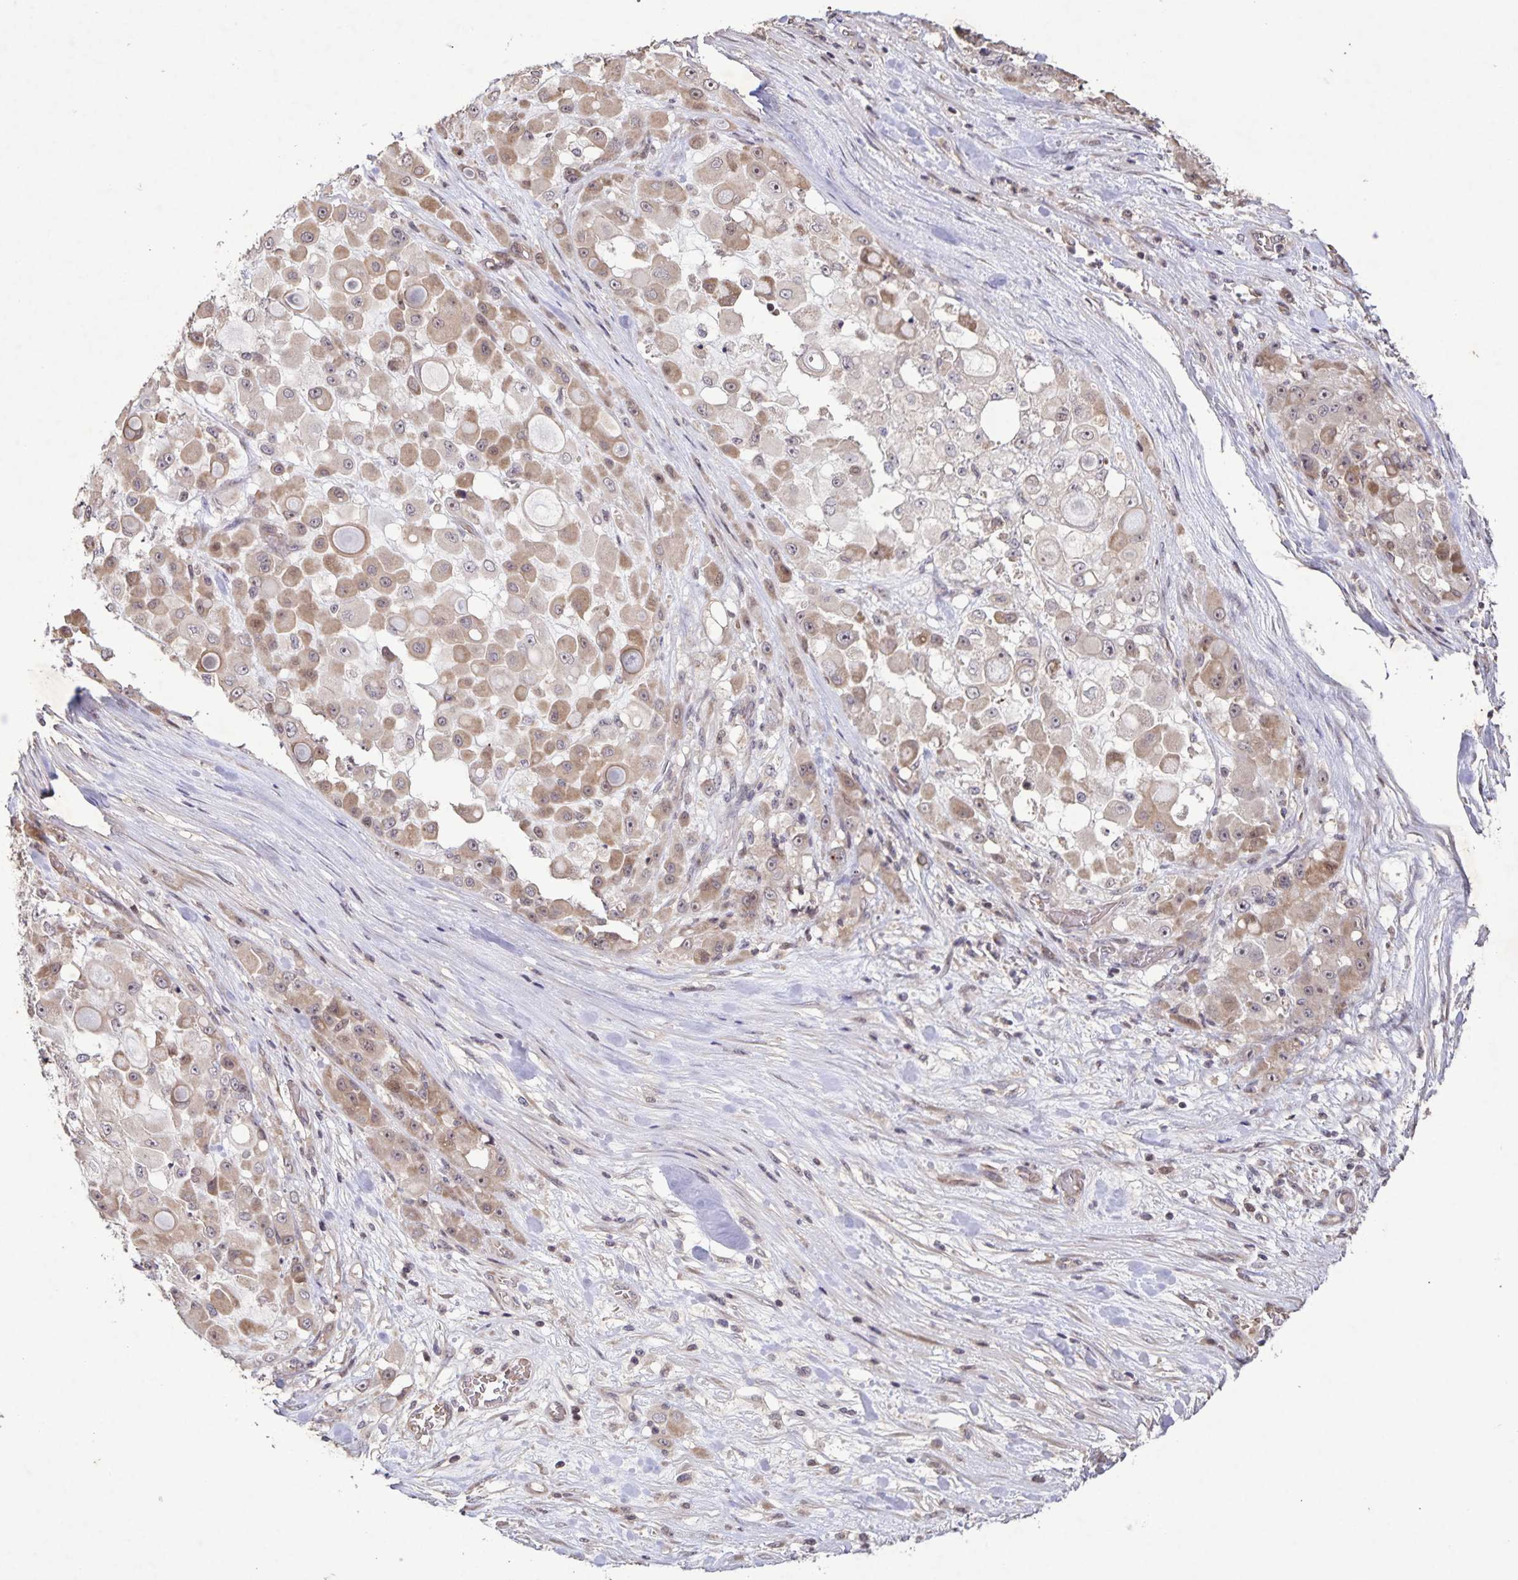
{"staining": {"intensity": "moderate", "quantity": "25%-75%", "location": "cytoplasmic/membranous,nuclear"}, "tissue": "stomach cancer", "cell_type": "Tumor cells", "image_type": "cancer", "snomed": [{"axis": "morphology", "description": "Adenocarcinoma, NOS"}, {"axis": "topography", "description": "Stomach"}], "caption": "Immunohistochemical staining of human stomach adenocarcinoma reveals moderate cytoplasmic/membranous and nuclear protein staining in approximately 25%-75% of tumor cells. Using DAB (brown) and hematoxylin (blue) stains, captured at high magnification using brightfield microscopy.", "gene": "GDF2", "patient": {"sex": "female", "age": 76}}